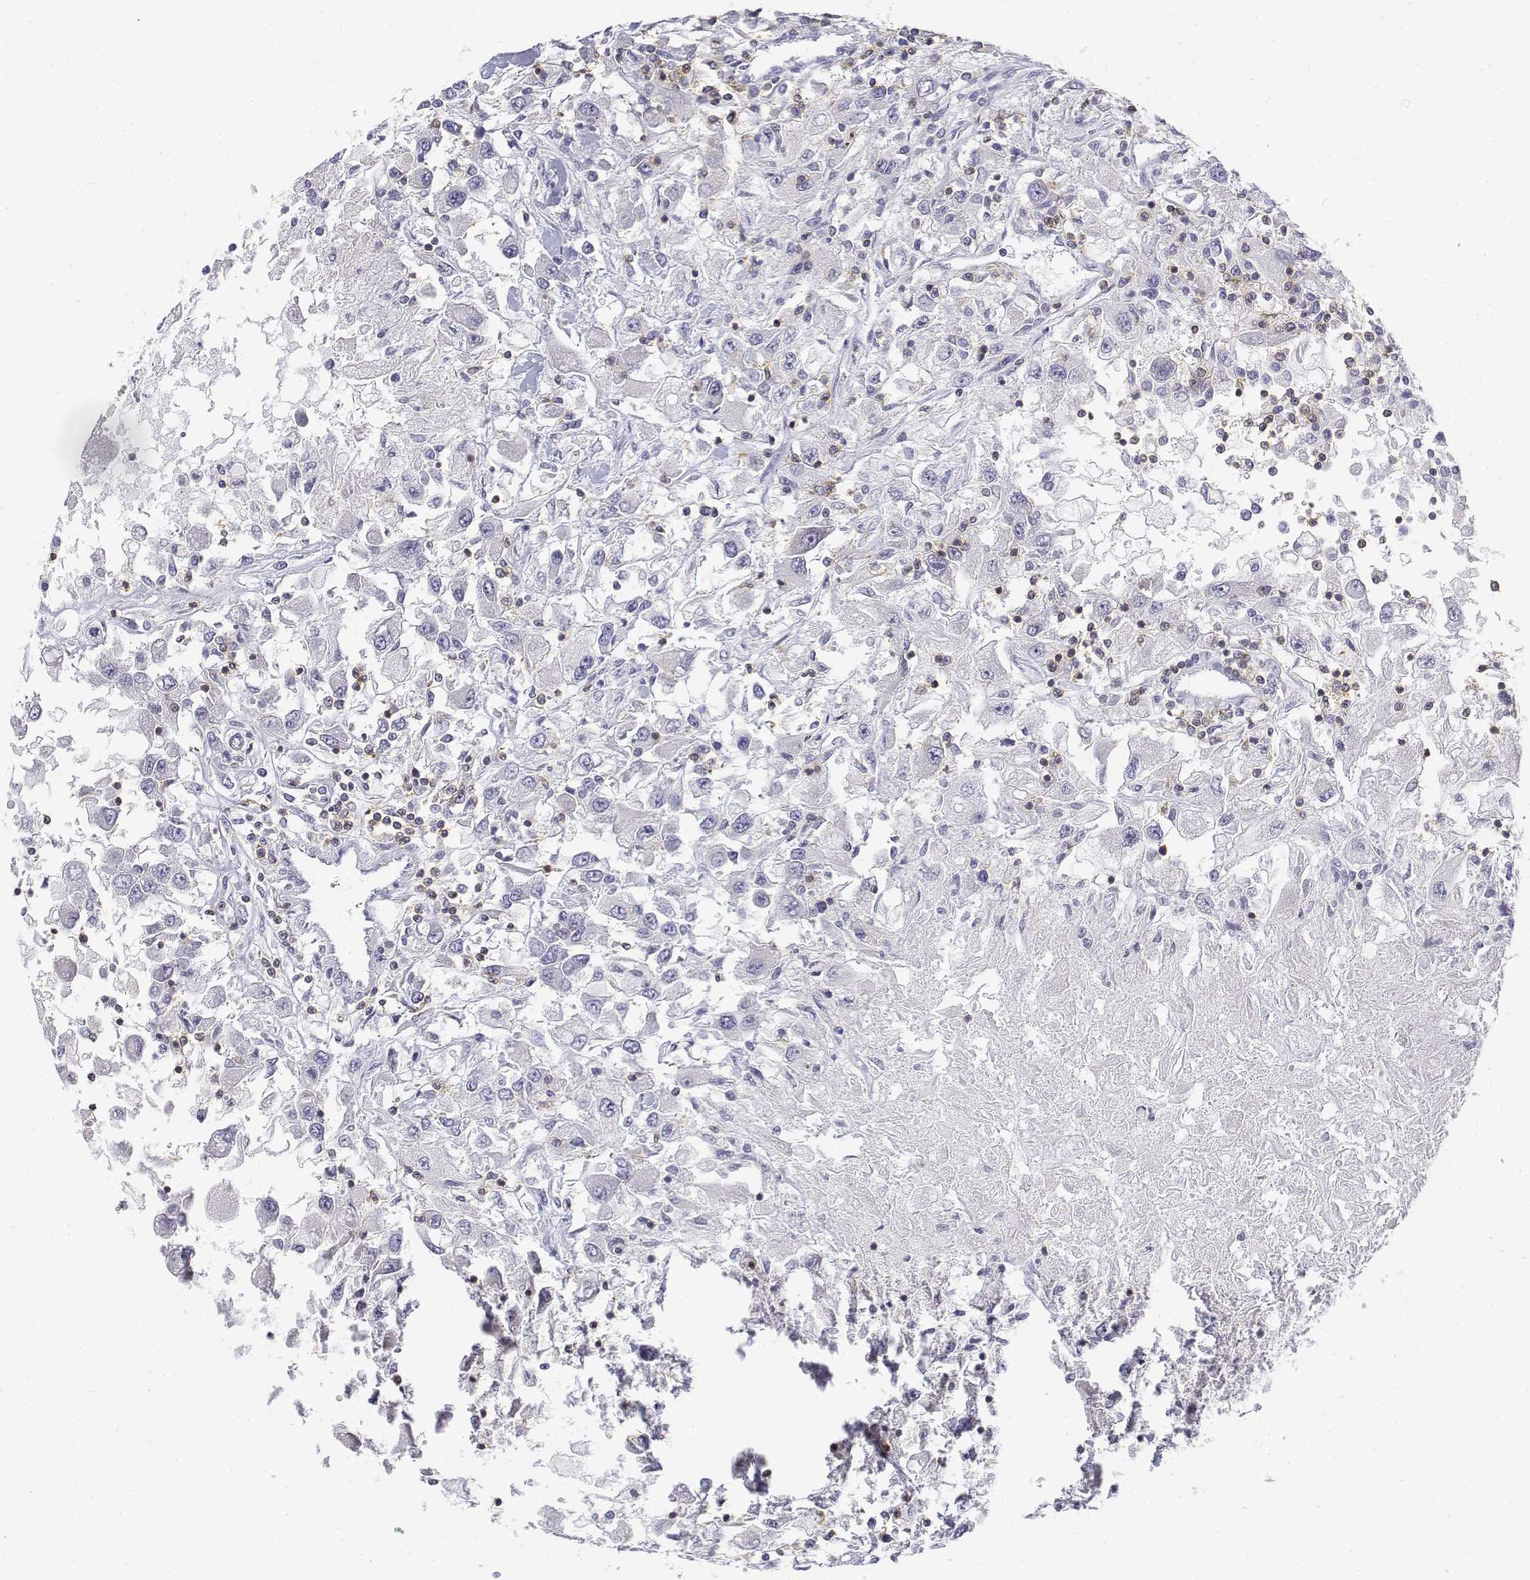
{"staining": {"intensity": "negative", "quantity": "none", "location": "none"}, "tissue": "renal cancer", "cell_type": "Tumor cells", "image_type": "cancer", "snomed": [{"axis": "morphology", "description": "Adenocarcinoma, NOS"}, {"axis": "topography", "description": "Kidney"}], "caption": "IHC micrograph of renal cancer (adenocarcinoma) stained for a protein (brown), which exhibits no positivity in tumor cells.", "gene": "CD3E", "patient": {"sex": "female", "age": 67}}